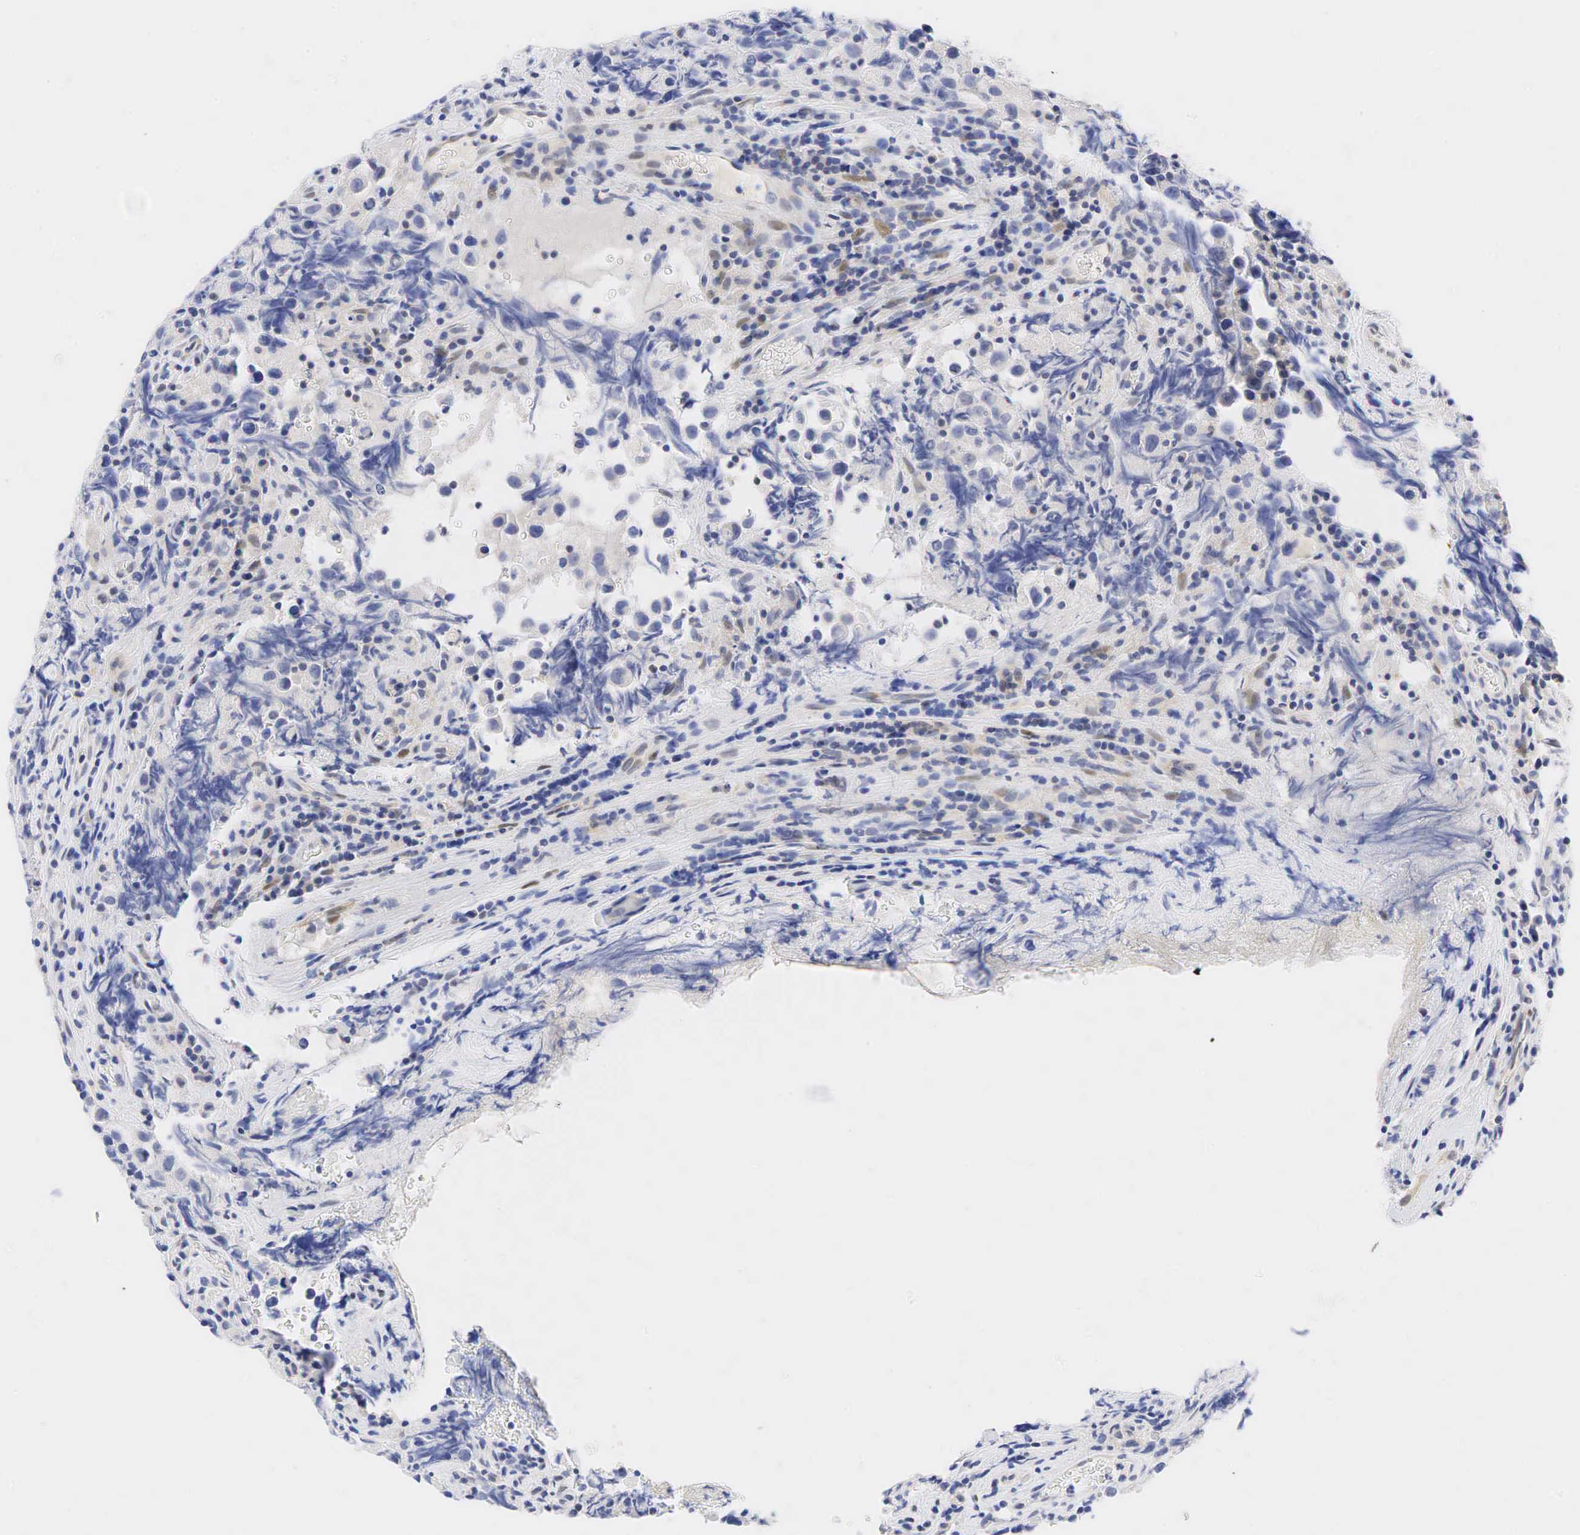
{"staining": {"intensity": "negative", "quantity": "none", "location": "none"}, "tissue": "testis cancer", "cell_type": "Tumor cells", "image_type": "cancer", "snomed": [{"axis": "morphology", "description": "Seminoma, NOS"}, {"axis": "topography", "description": "Testis"}], "caption": "Immunohistochemistry (IHC) of testis seminoma reveals no positivity in tumor cells.", "gene": "AR", "patient": {"sex": "male", "age": 32}}